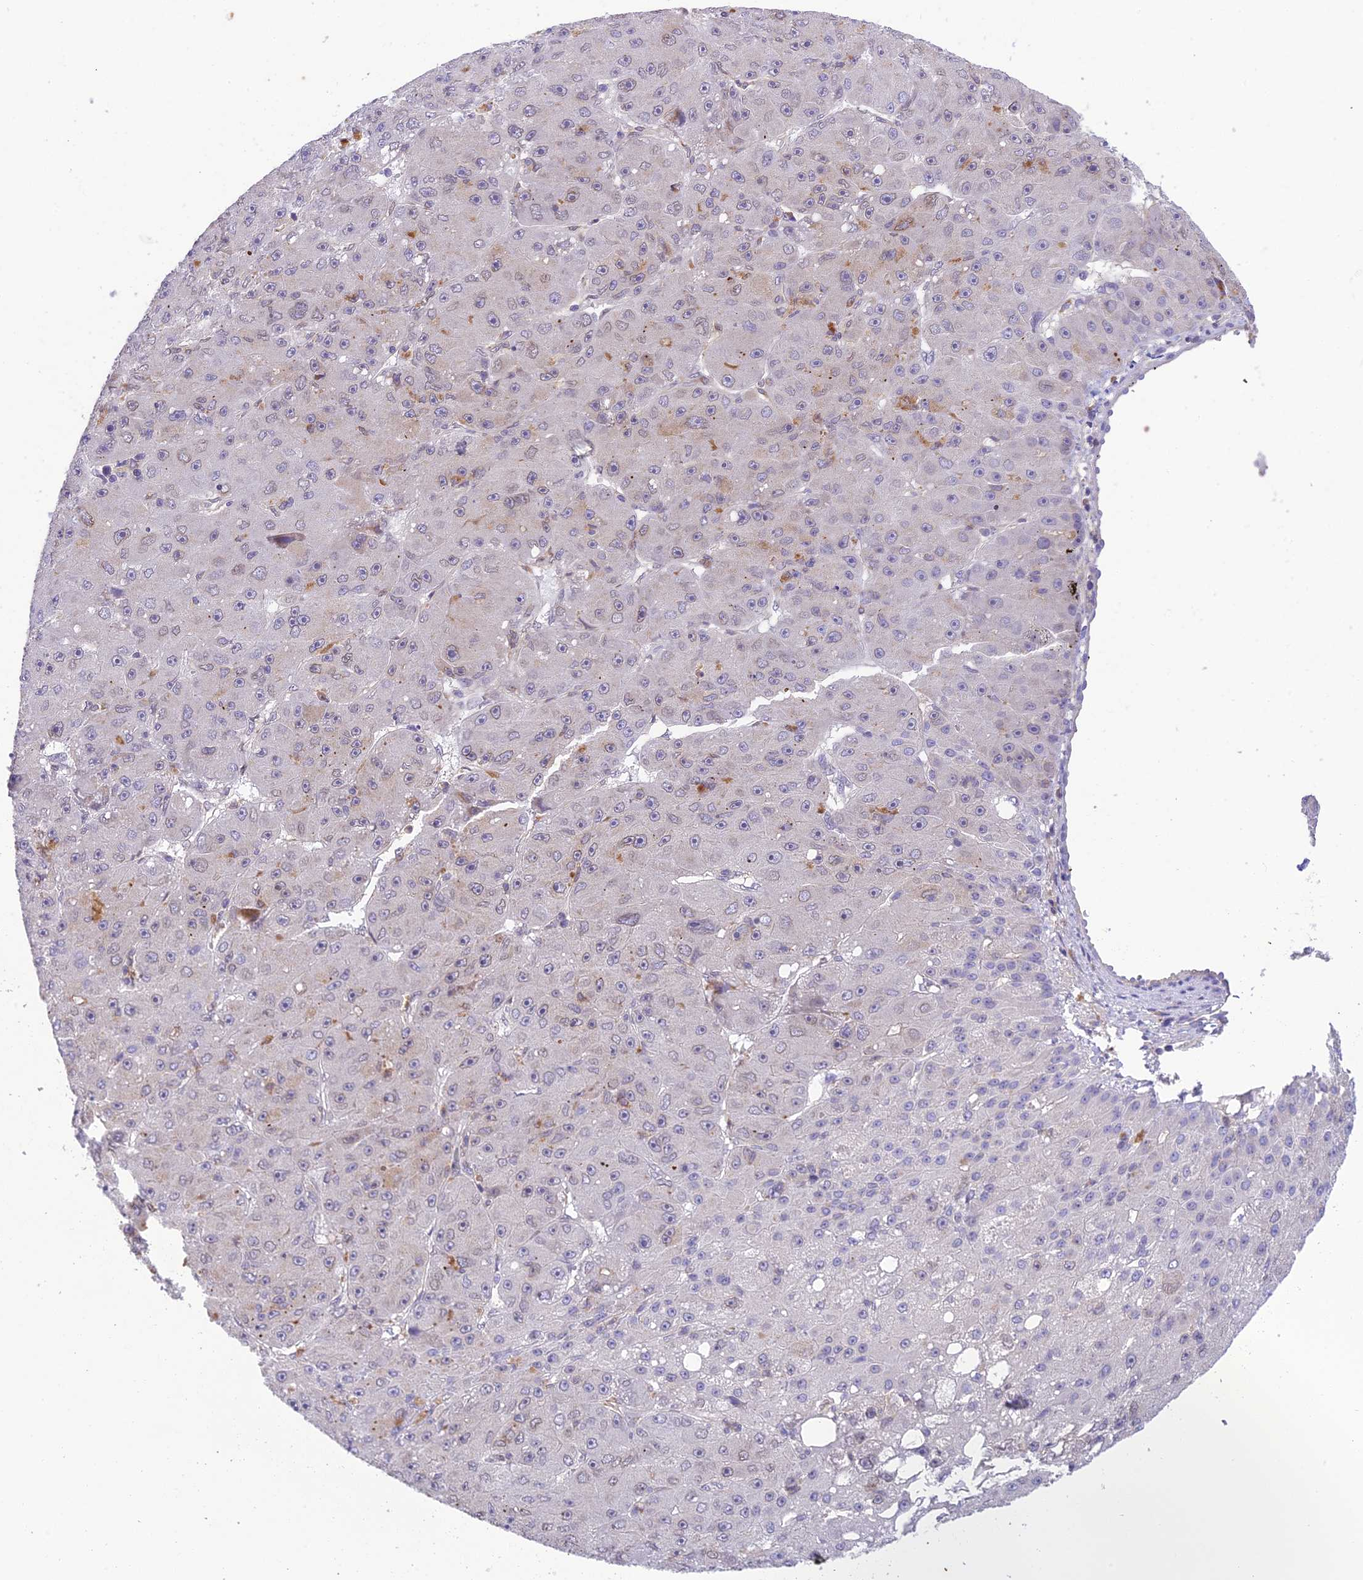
{"staining": {"intensity": "negative", "quantity": "none", "location": "none"}, "tissue": "liver cancer", "cell_type": "Tumor cells", "image_type": "cancer", "snomed": [{"axis": "morphology", "description": "Carcinoma, Hepatocellular, NOS"}, {"axis": "topography", "description": "Liver"}], "caption": "Immunohistochemical staining of liver cancer demonstrates no significant positivity in tumor cells.", "gene": "BMT2", "patient": {"sex": "male", "age": 67}}